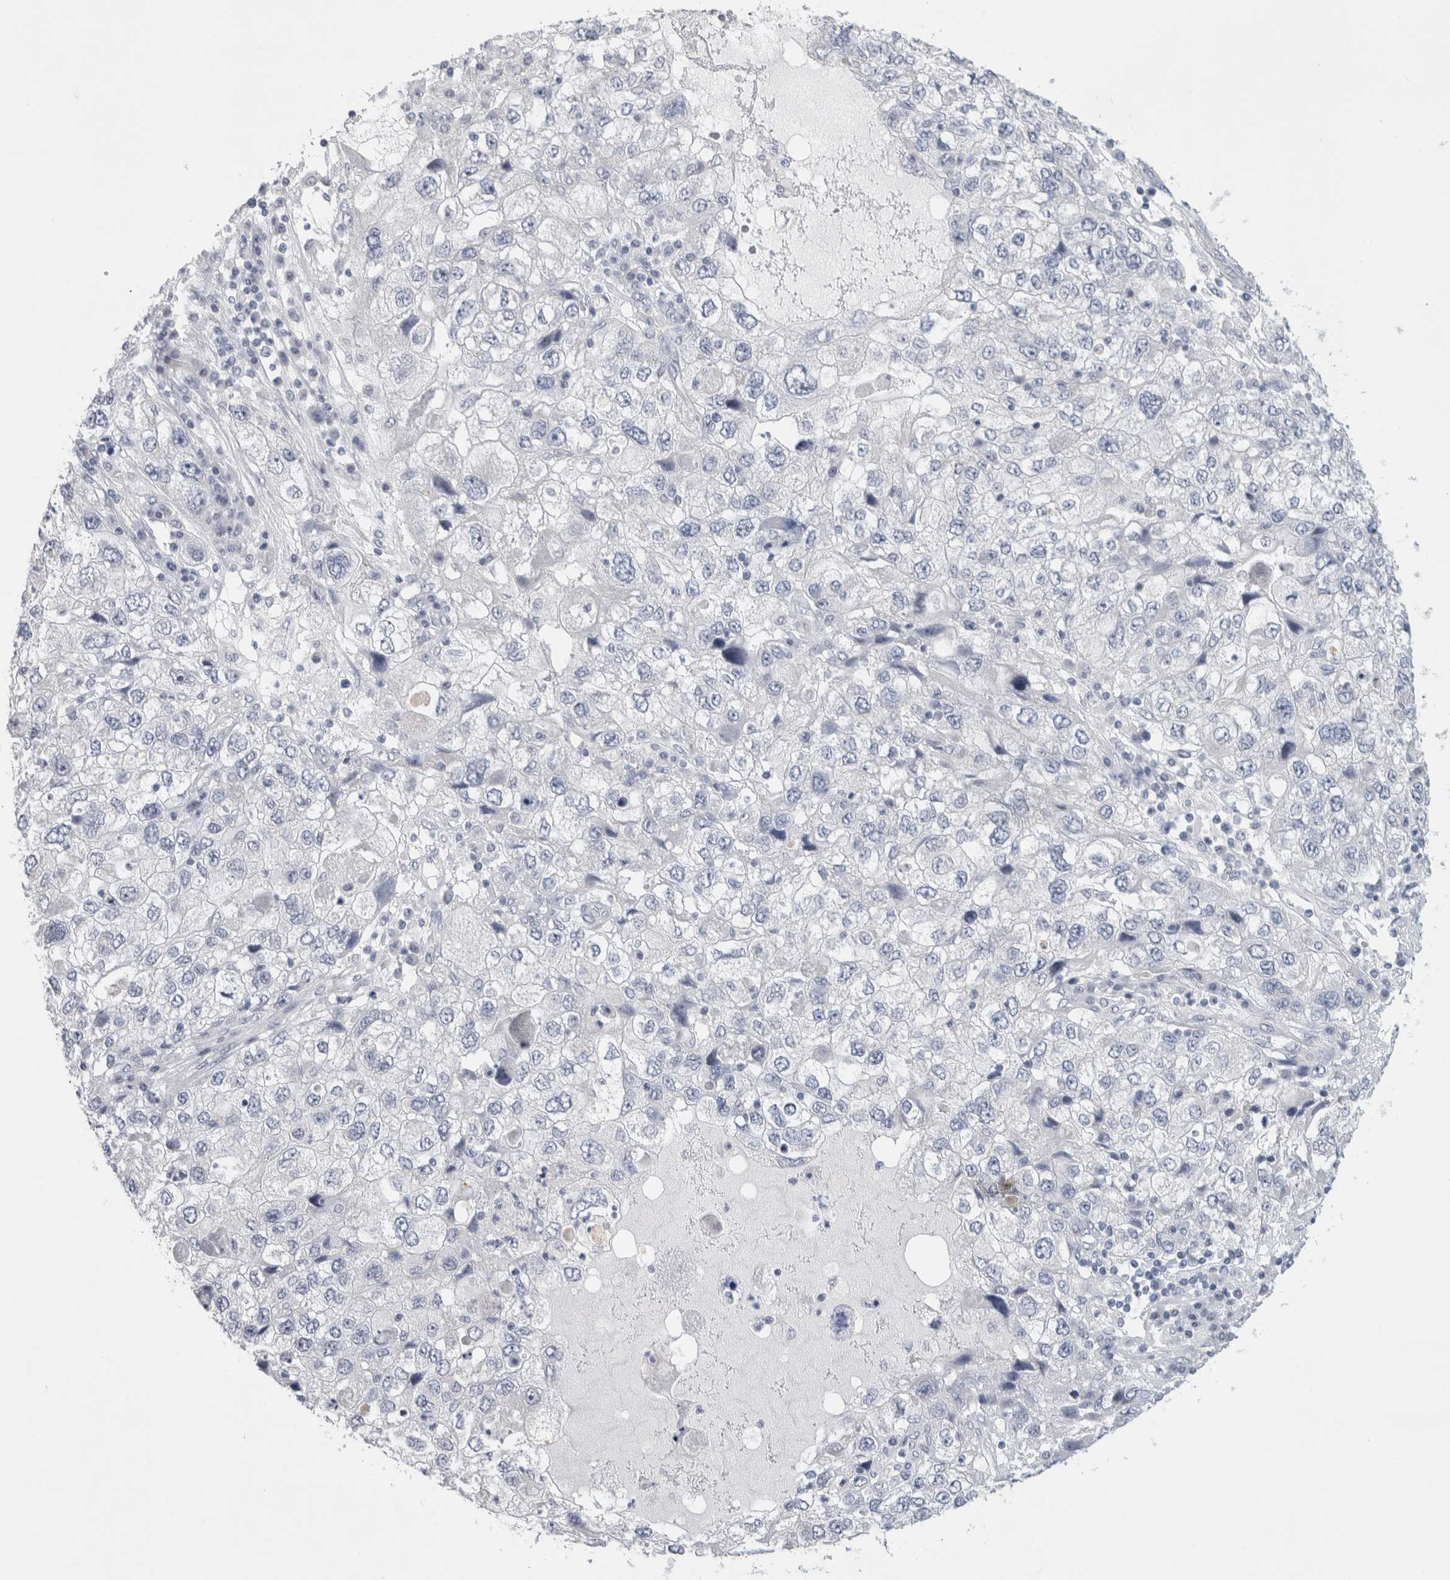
{"staining": {"intensity": "negative", "quantity": "none", "location": "none"}, "tissue": "endometrial cancer", "cell_type": "Tumor cells", "image_type": "cancer", "snomed": [{"axis": "morphology", "description": "Adenocarcinoma, NOS"}, {"axis": "topography", "description": "Endometrium"}], "caption": "IHC of endometrial cancer shows no staining in tumor cells. Brightfield microscopy of immunohistochemistry (IHC) stained with DAB (brown) and hematoxylin (blue), captured at high magnification.", "gene": "TONSL", "patient": {"sex": "female", "age": 49}}